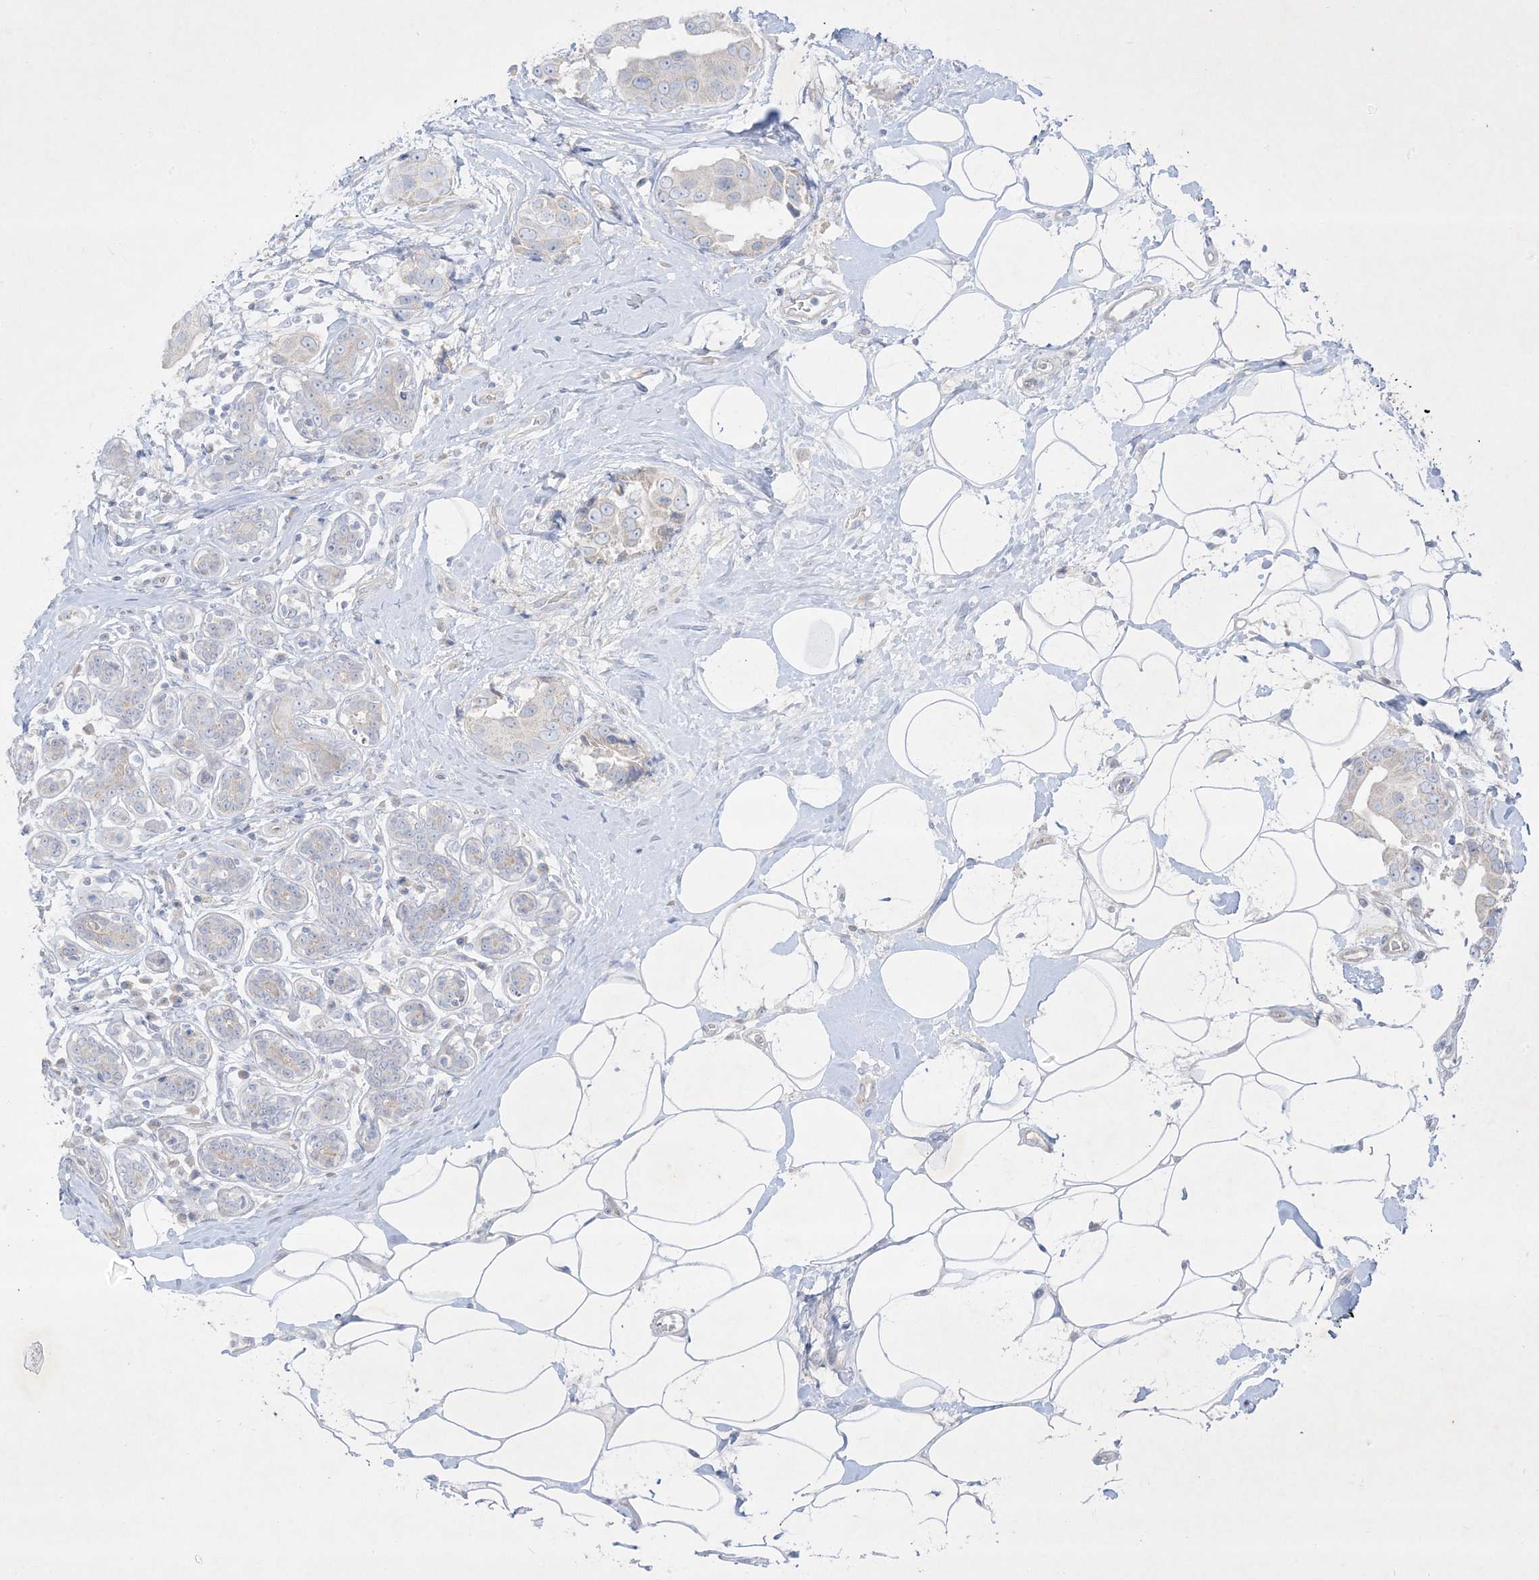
{"staining": {"intensity": "negative", "quantity": "none", "location": "none"}, "tissue": "breast cancer", "cell_type": "Tumor cells", "image_type": "cancer", "snomed": [{"axis": "morphology", "description": "Normal tissue, NOS"}, {"axis": "morphology", "description": "Duct carcinoma"}, {"axis": "topography", "description": "Breast"}], "caption": "High power microscopy photomicrograph of an immunohistochemistry image of breast invasive ductal carcinoma, revealing no significant staining in tumor cells.", "gene": "PLEKHA3", "patient": {"sex": "female", "age": 39}}